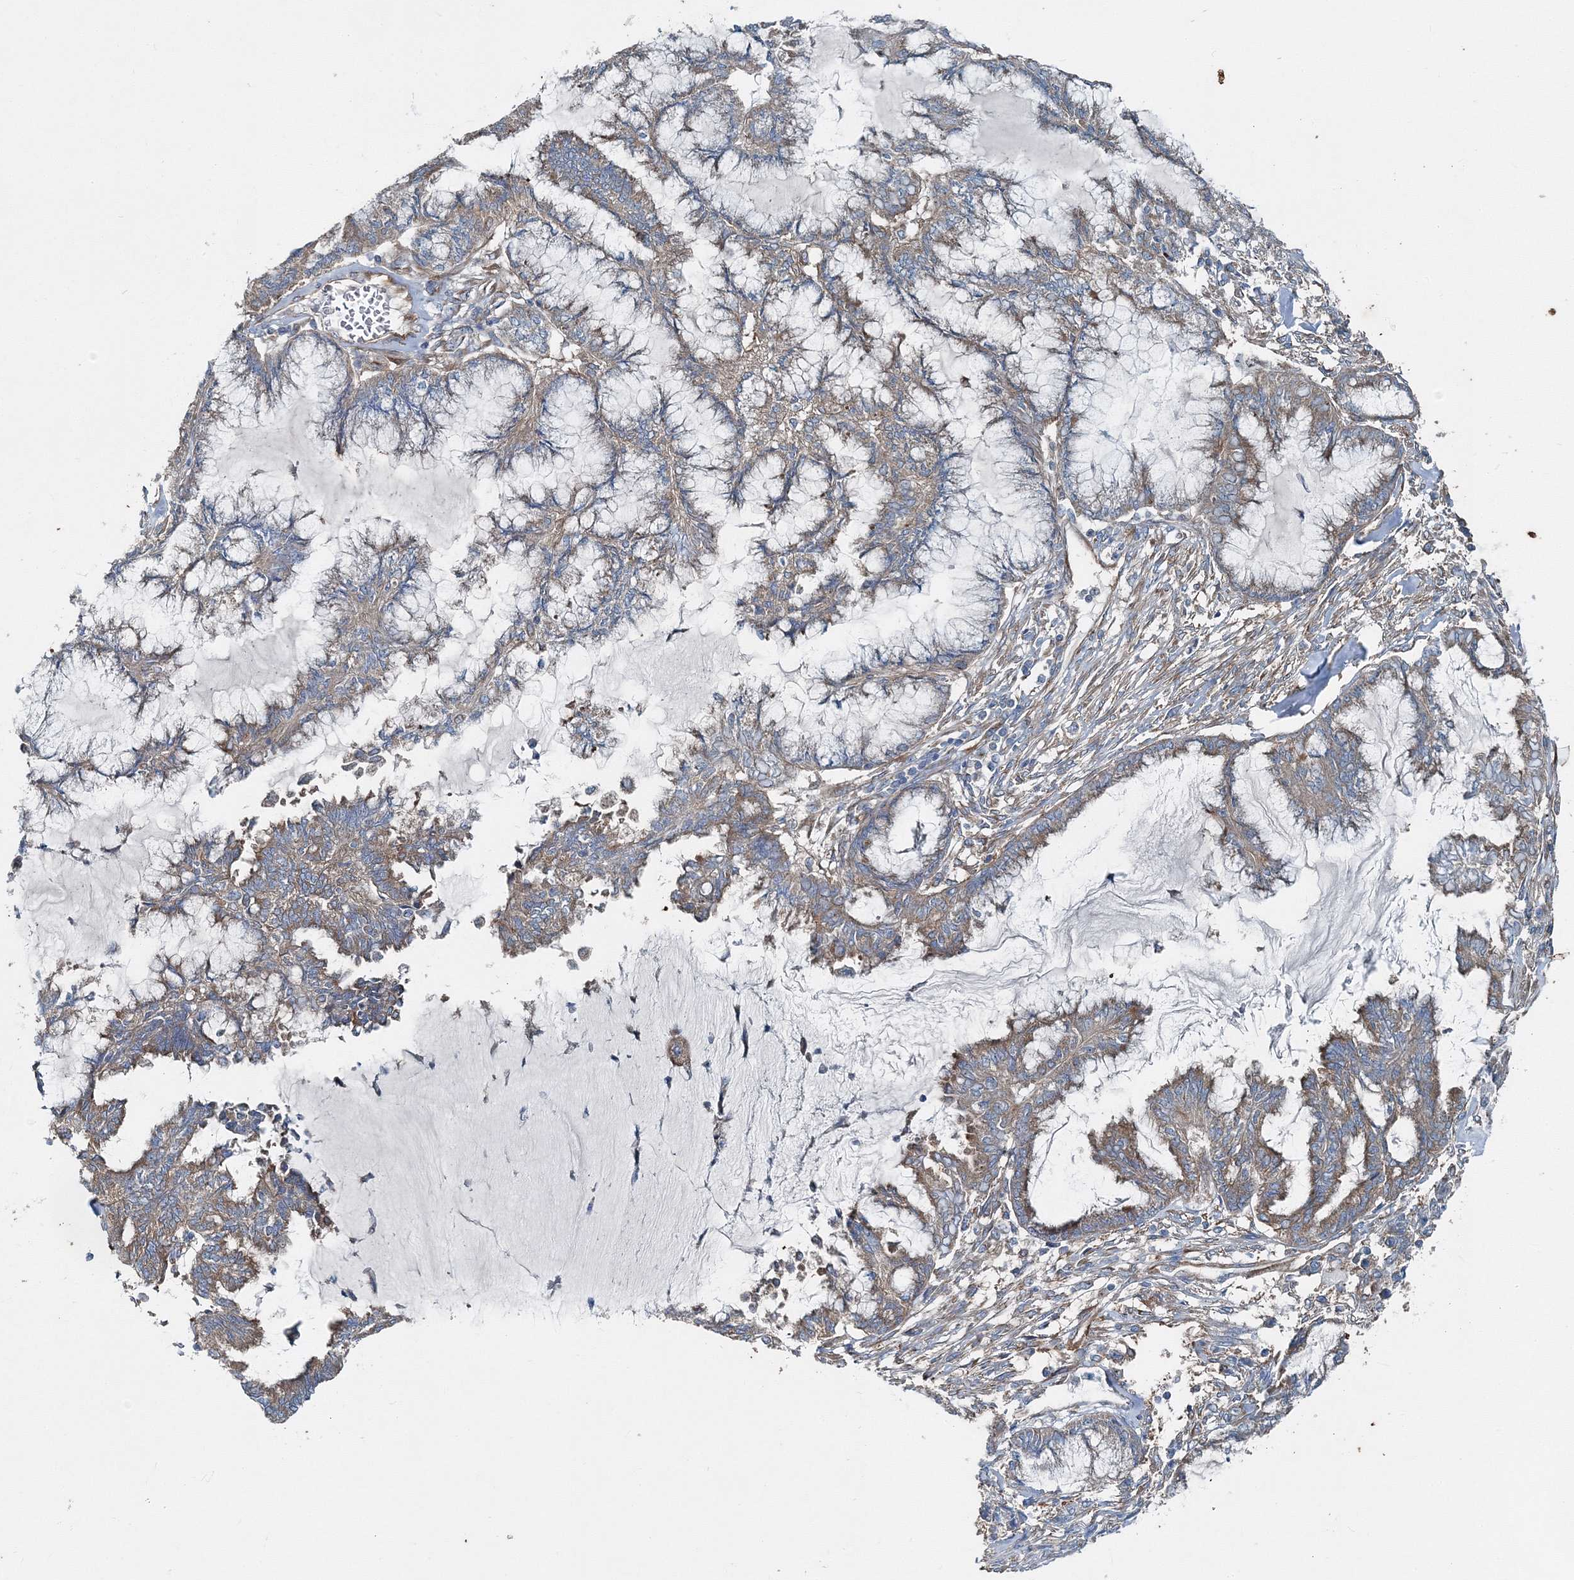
{"staining": {"intensity": "moderate", "quantity": "25%-75%", "location": "cytoplasmic/membranous"}, "tissue": "endometrial cancer", "cell_type": "Tumor cells", "image_type": "cancer", "snomed": [{"axis": "morphology", "description": "Adenocarcinoma, NOS"}, {"axis": "topography", "description": "Endometrium"}], "caption": "Brown immunohistochemical staining in endometrial cancer demonstrates moderate cytoplasmic/membranous staining in about 25%-75% of tumor cells. The protein of interest is stained brown, and the nuclei are stained in blue (DAB IHC with brightfield microscopy, high magnification).", "gene": "MPHOSPH9", "patient": {"sex": "female", "age": 86}}